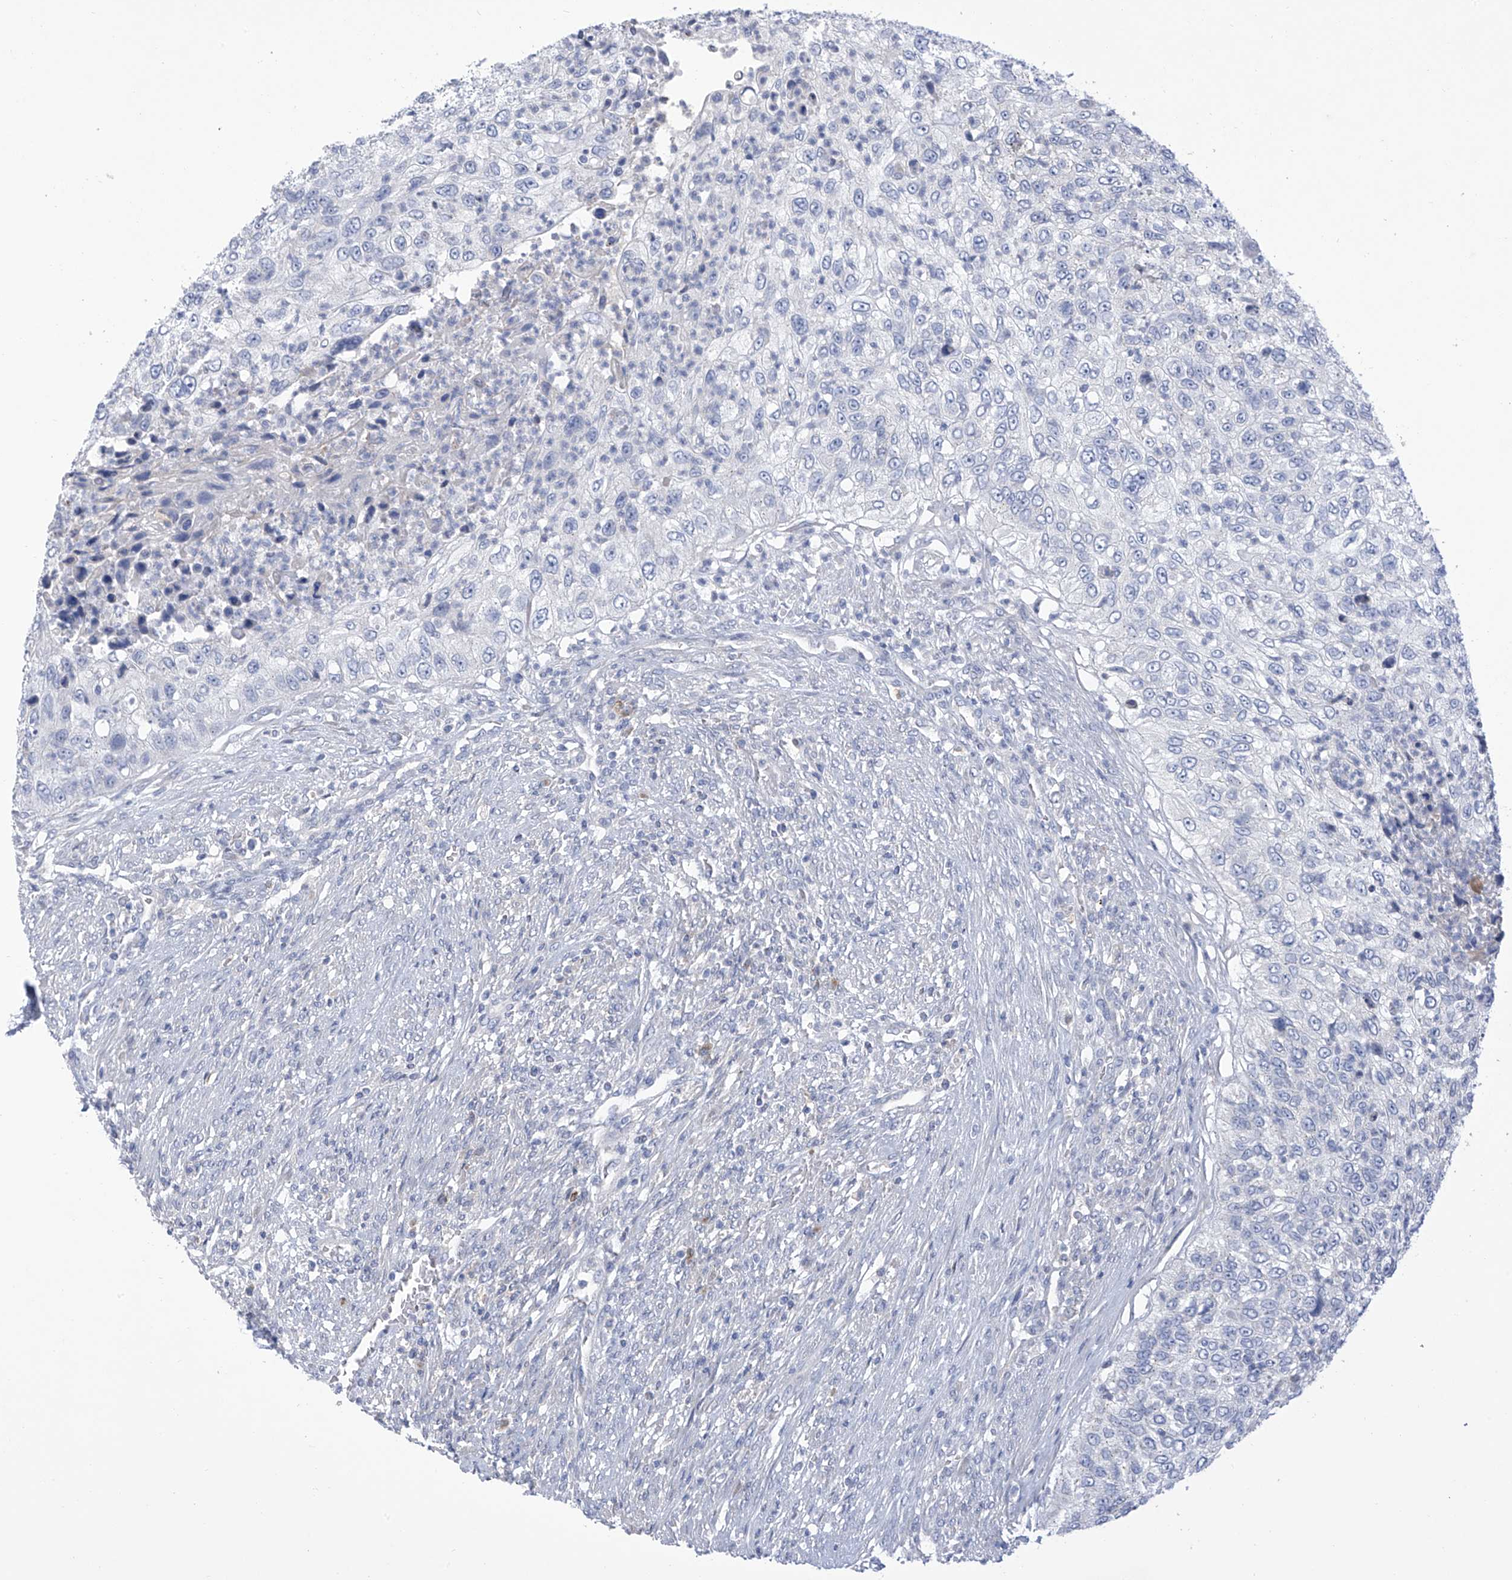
{"staining": {"intensity": "negative", "quantity": "none", "location": "none"}, "tissue": "urothelial cancer", "cell_type": "Tumor cells", "image_type": "cancer", "snomed": [{"axis": "morphology", "description": "Urothelial carcinoma, High grade"}, {"axis": "topography", "description": "Urinary bladder"}], "caption": "Micrograph shows no protein expression in tumor cells of urothelial cancer tissue. (Stains: DAB (3,3'-diaminobenzidine) immunohistochemistry (IHC) with hematoxylin counter stain, Microscopy: brightfield microscopy at high magnification).", "gene": "SLCO4A1", "patient": {"sex": "female", "age": 60}}